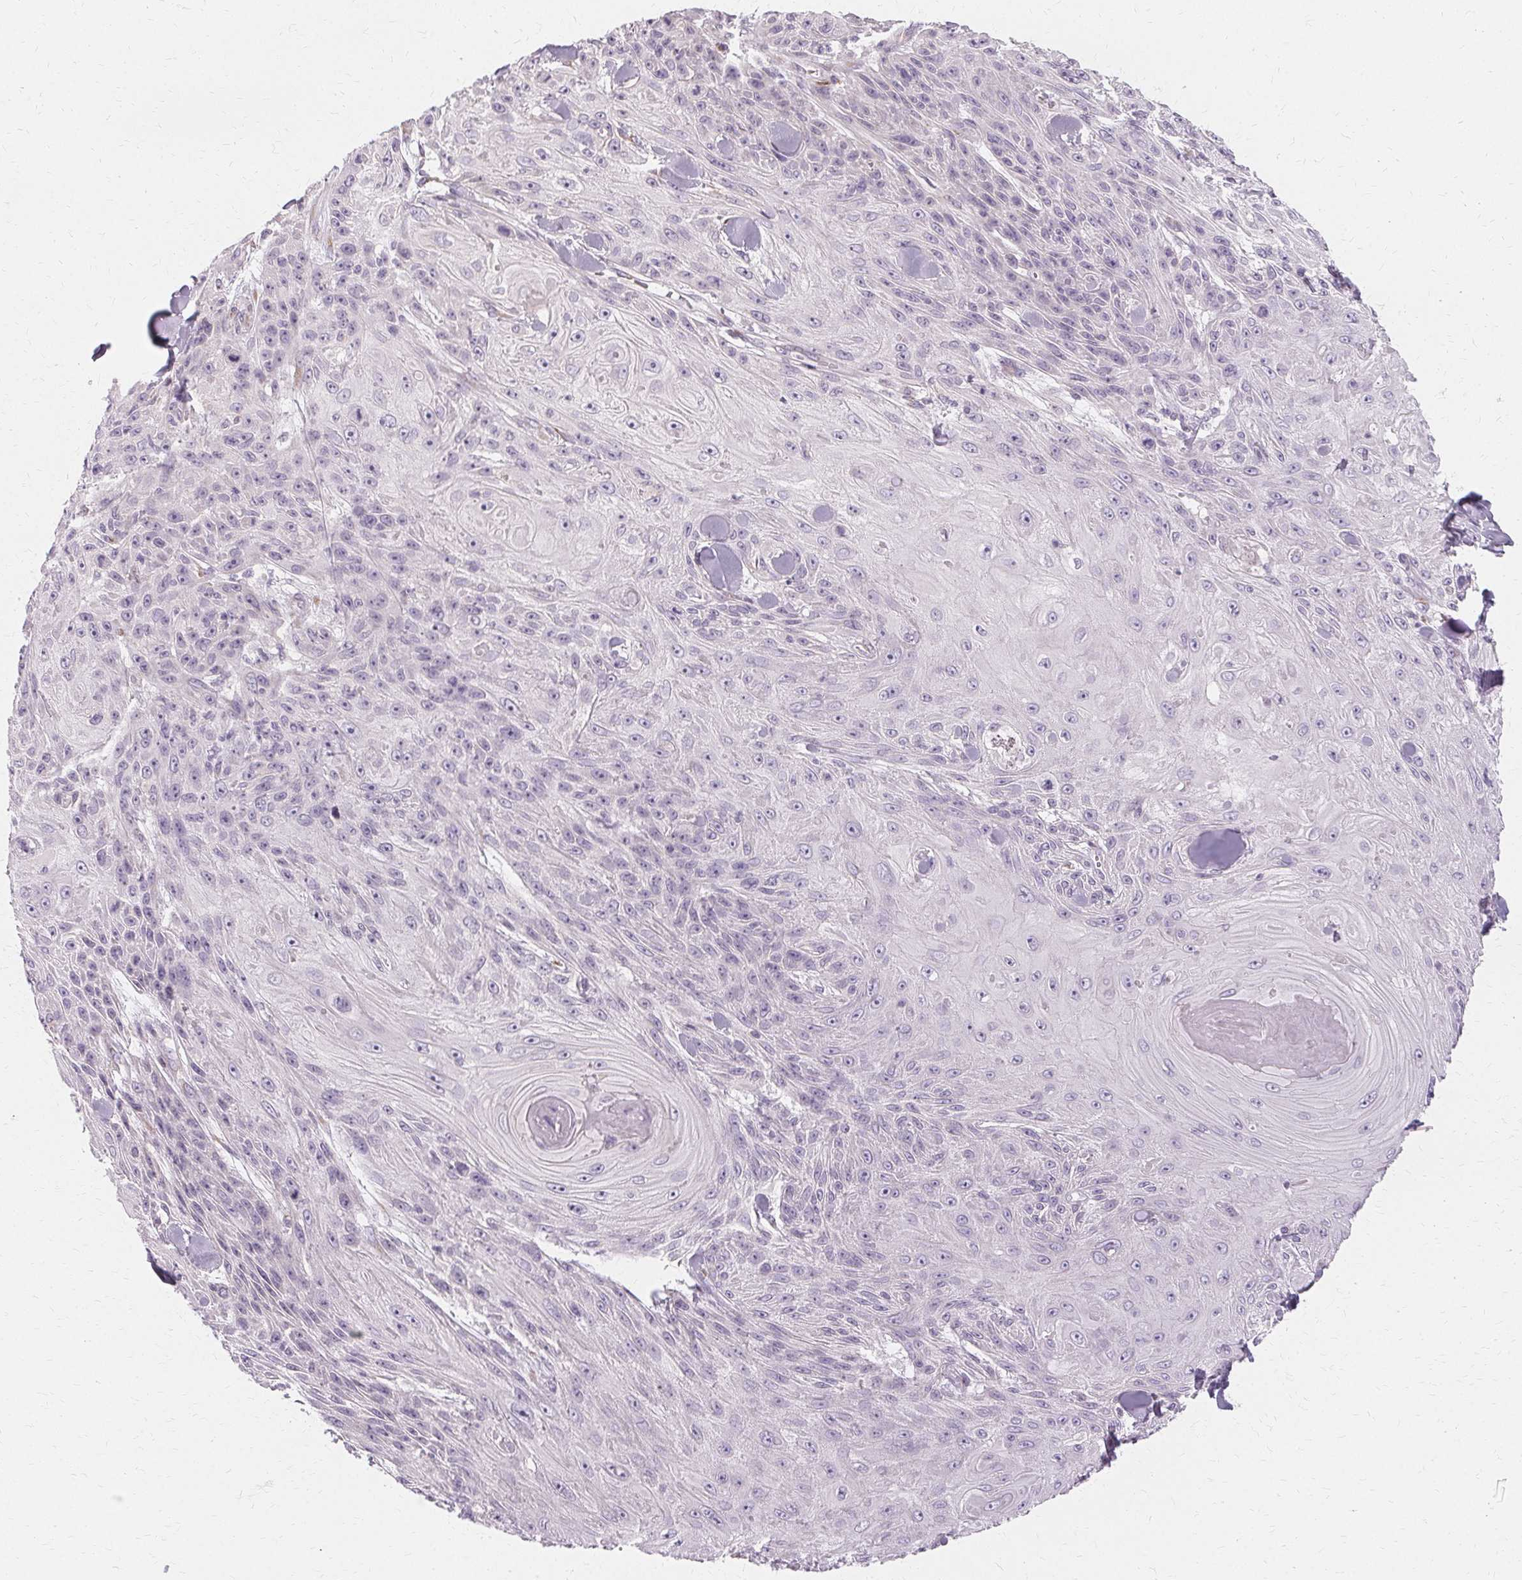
{"staining": {"intensity": "negative", "quantity": "none", "location": "none"}, "tissue": "skin cancer", "cell_type": "Tumor cells", "image_type": "cancer", "snomed": [{"axis": "morphology", "description": "Squamous cell carcinoma, NOS"}, {"axis": "topography", "description": "Skin"}], "caption": "Squamous cell carcinoma (skin) was stained to show a protein in brown. There is no significant staining in tumor cells. (Brightfield microscopy of DAB (3,3'-diaminobenzidine) immunohistochemistry at high magnification).", "gene": "FCRL3", "patient": {"sex": "male", "age": 88}}